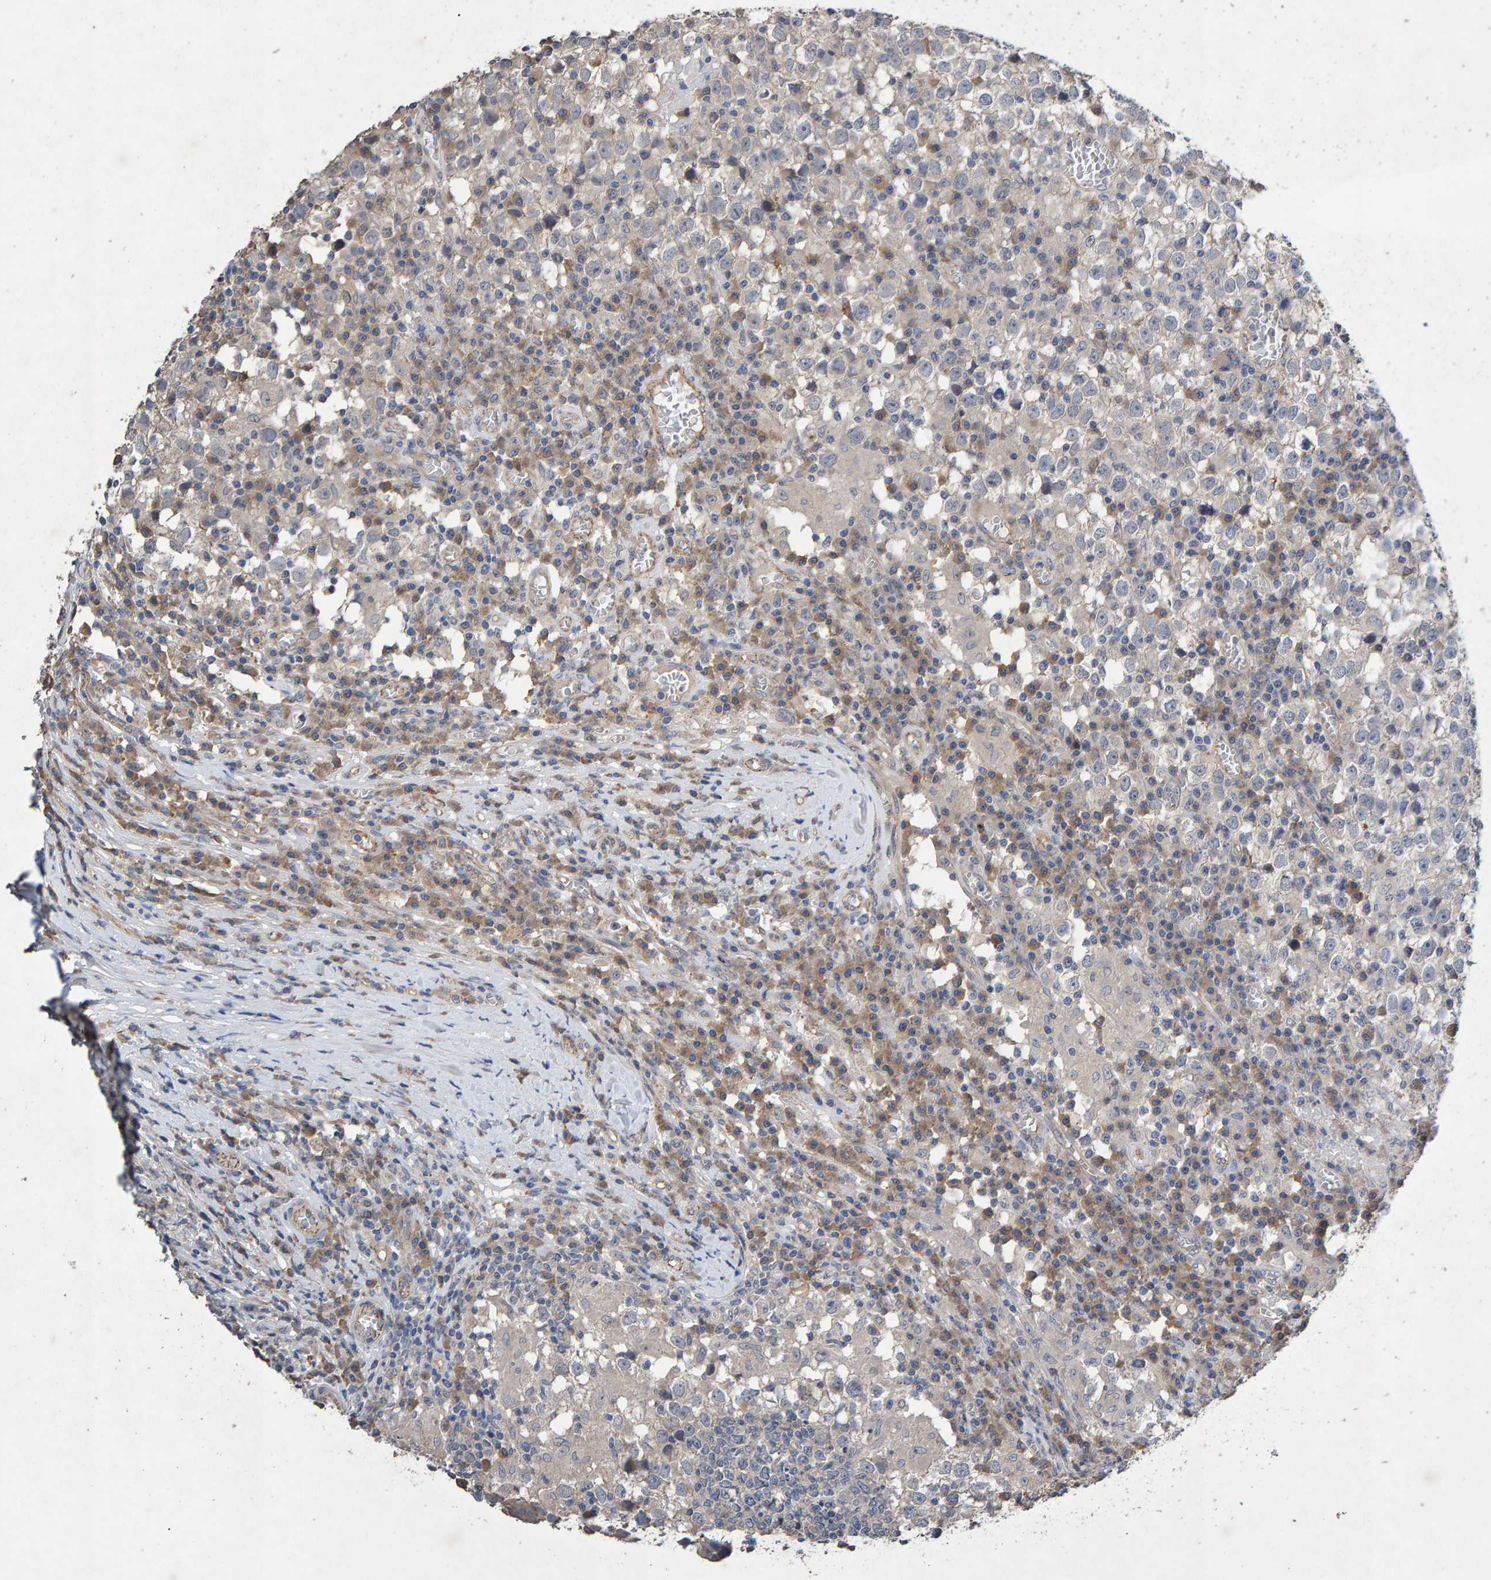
{"staining": {"intensity": "negative", "quantity": "none", "location": "none"}, "tissue": "testis cancer", "cell_type": "Tumor cells", "image_type": "cancer", "snomed": [{"axis": "morphology", "description": "Seminoma, NOS"}, {"axis": "topography", "description": "Testis"}], "caption": "The micrograph shows no staining of tumor cells in seminoma (testis).", "gene": "EFR3A", "patient": {"sex": "male", "age": 65}}